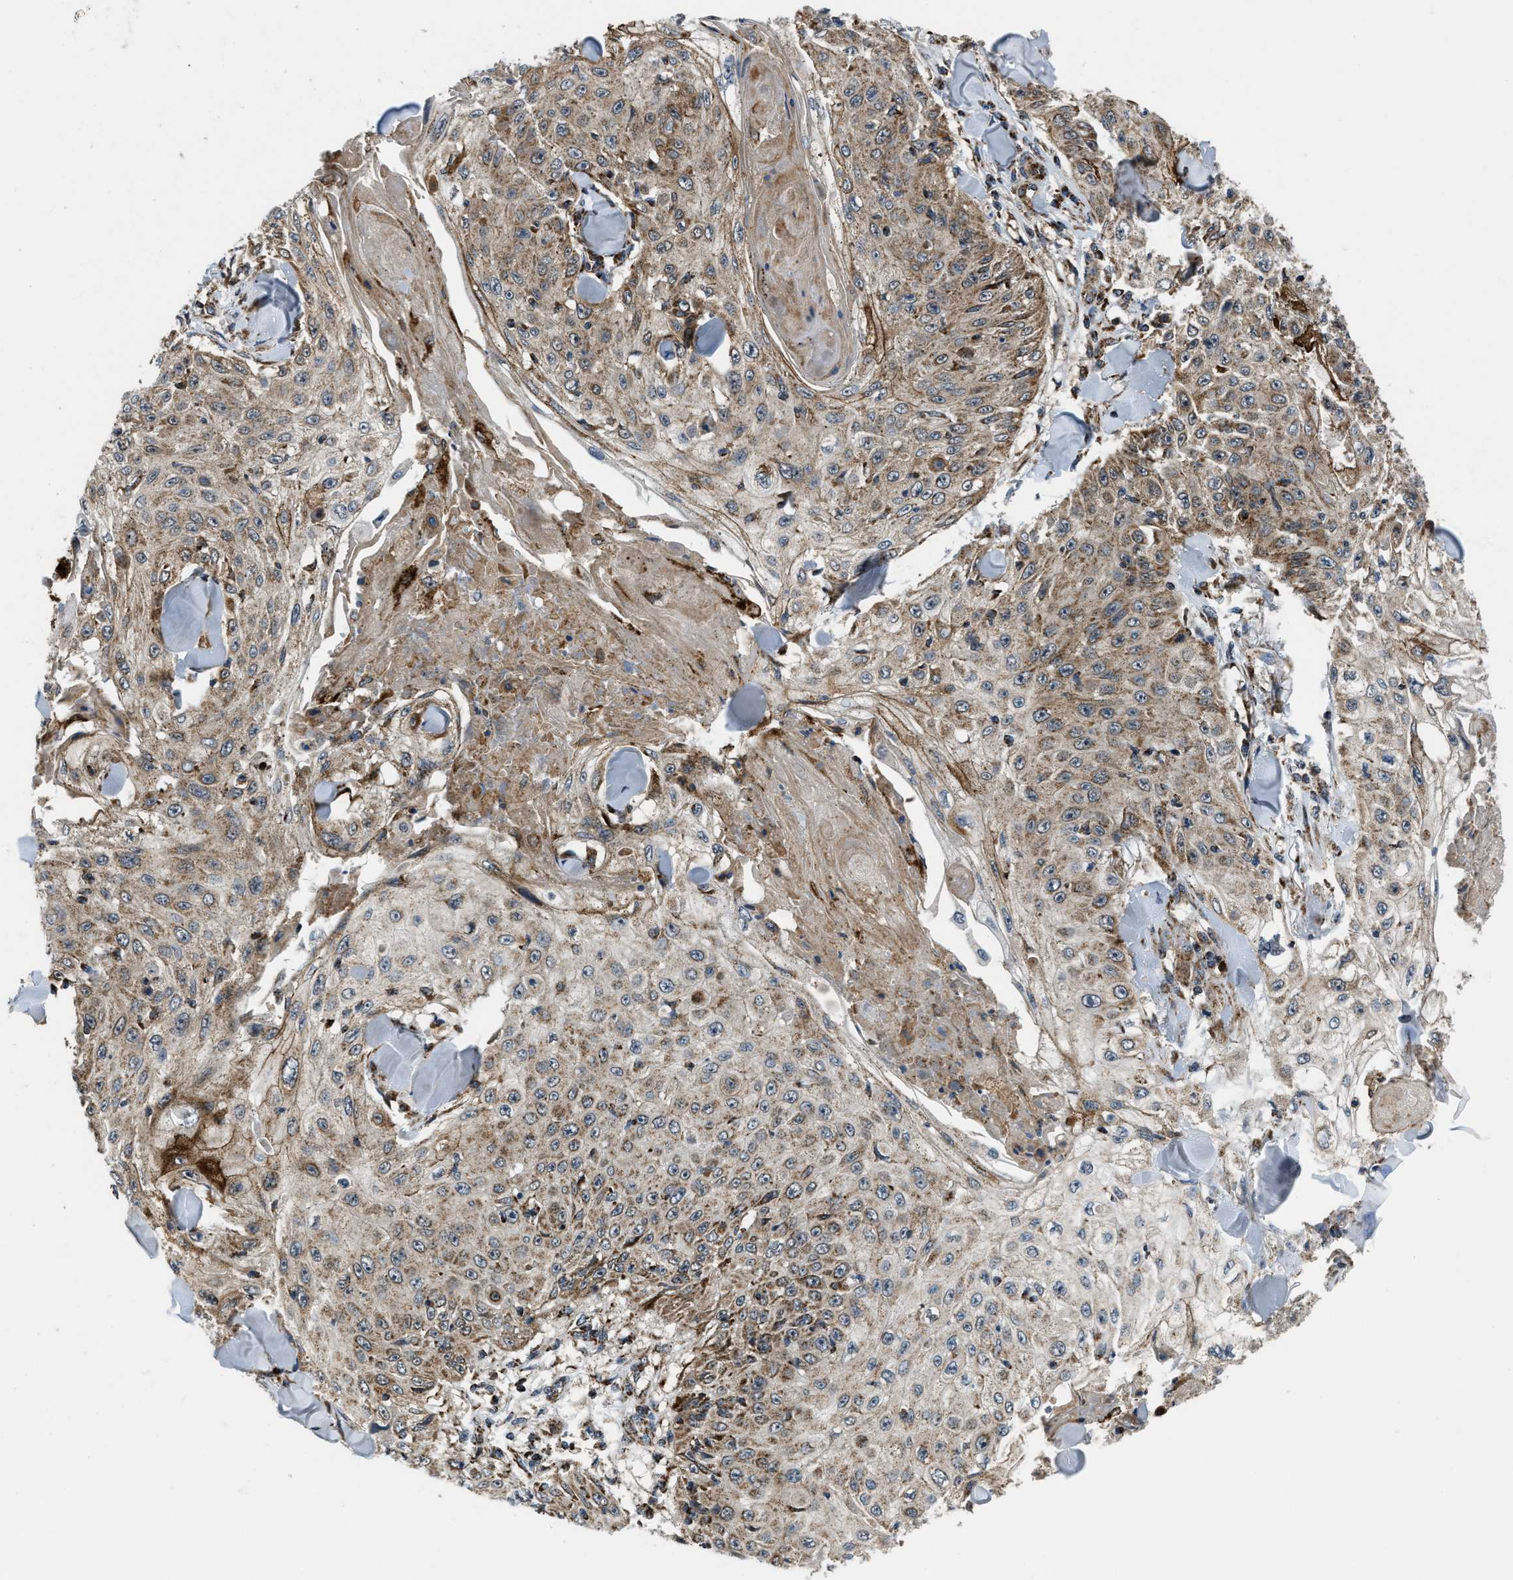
{"staining": {"intensity": "moderate", "quantity": ">75%", "location": "cytoplasmic/membranous"}, "tissue": "skin cancer", "cell_type": "Tumor cells", "image_type": "cancer", "snomed": [{"axis": "morphology", "description": "Squamous cell carcinoma, NOS"}, {"axis": "topography", "description": "Skin"}], "caption": "Immunohistochemical staining of human skin squamous cell carcinoma shows medium levels of moderate cytoplasmic/membranous protein staining in approximately >75% of tumor cells.", "gene": "GSDME", "patient": {"sex": "male", "age": 86}}